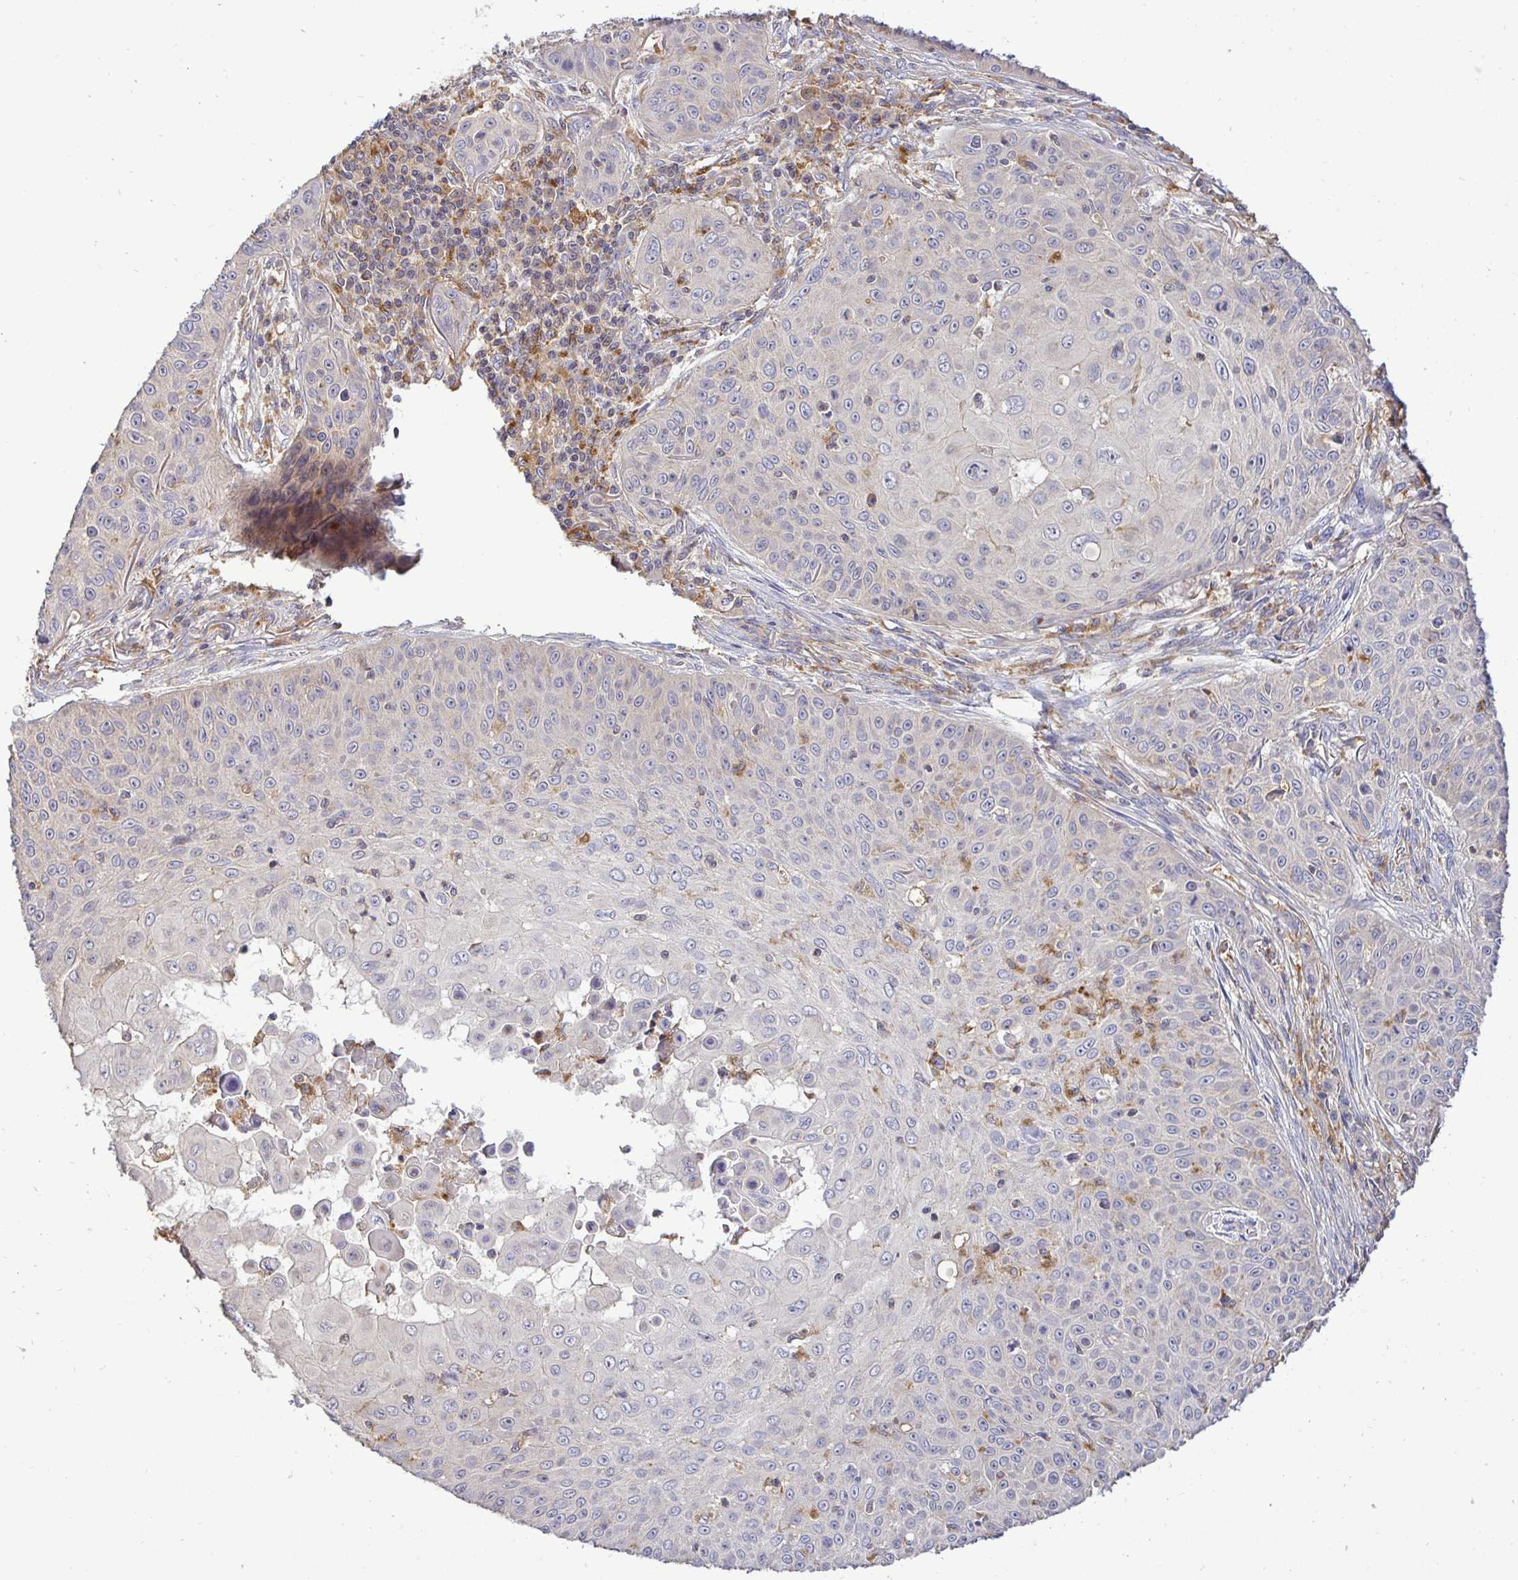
{"staining": {"intensity": "weak", "quantity": "<25%", "location": "cytoplasmic/membranous"}, "tissue": "skin cancer", "cell_type": "Tumor cells", "image_type": "cancer", "snomed": [{"axis": "morphology", "description": "Squamous cell carcinoma, NOS"}, {"axis": "topography", "description": "Skin"}], "caption": "DAB immunohistochemical staining of squamous cell carcinoma (skin) reveals no significant positivity in tumor cells.", "gene": "ATP6V1F", "patient": {"sex": "male", "age": 82}}